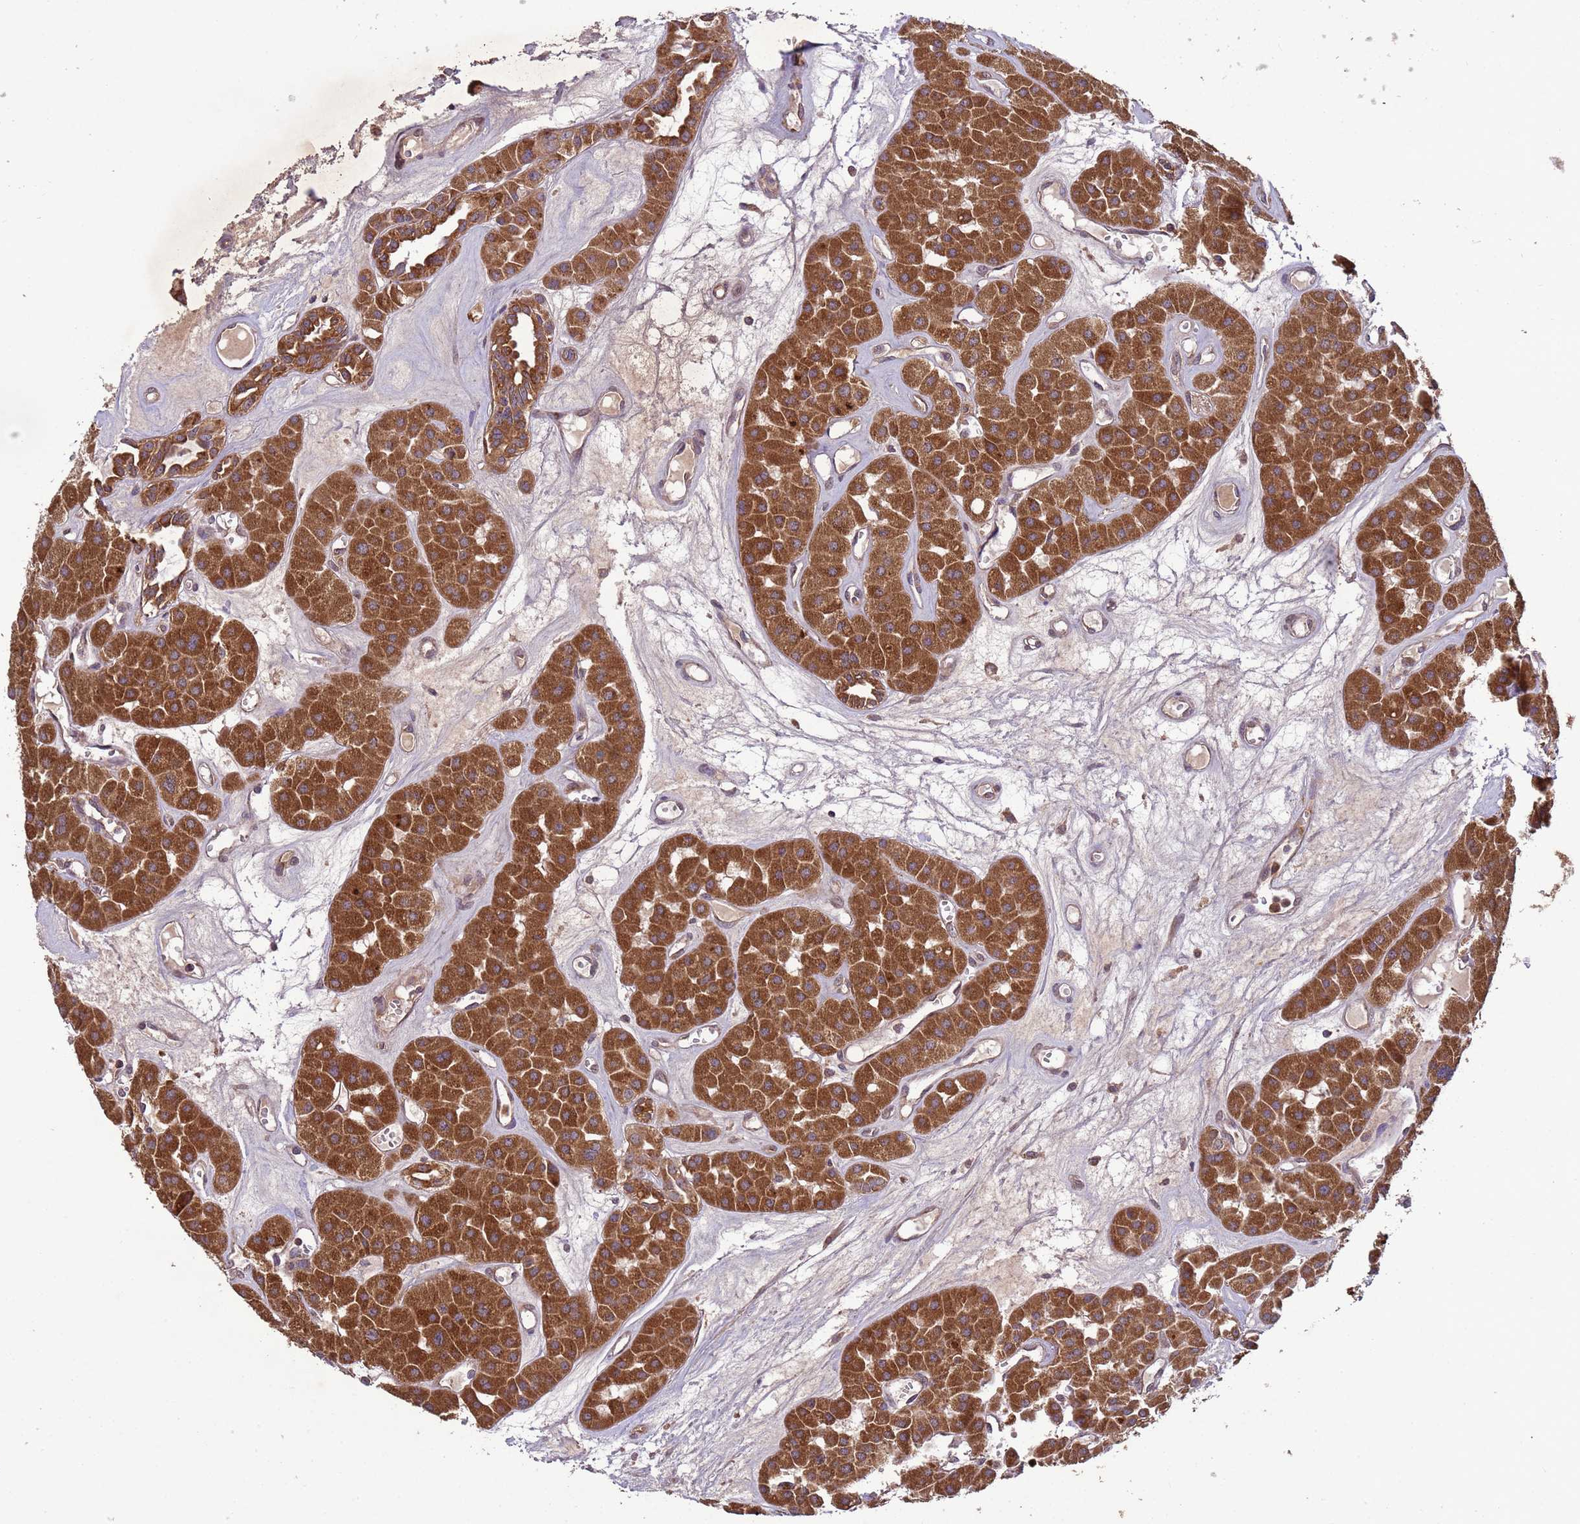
{"staining": {"intensity": "strong", "quantity": ">75%", "location": "cytoplasmic/membranous"}, "tissue": "renal cancer", "cell_type": "Tumor cells", "image_type": "cancer", "snomed": [{"axis": "morphology", "description": "Carcinoma, NOS"}, {"axis": "topography", "description": "Kidney"}], "caption": "Renal carcinoma tissue shows strong cytoplasmic/membranous expression in about >75% of tumor cells", "gene": "FASTKD1", "patient": {"sex": "female", "age": 75}}